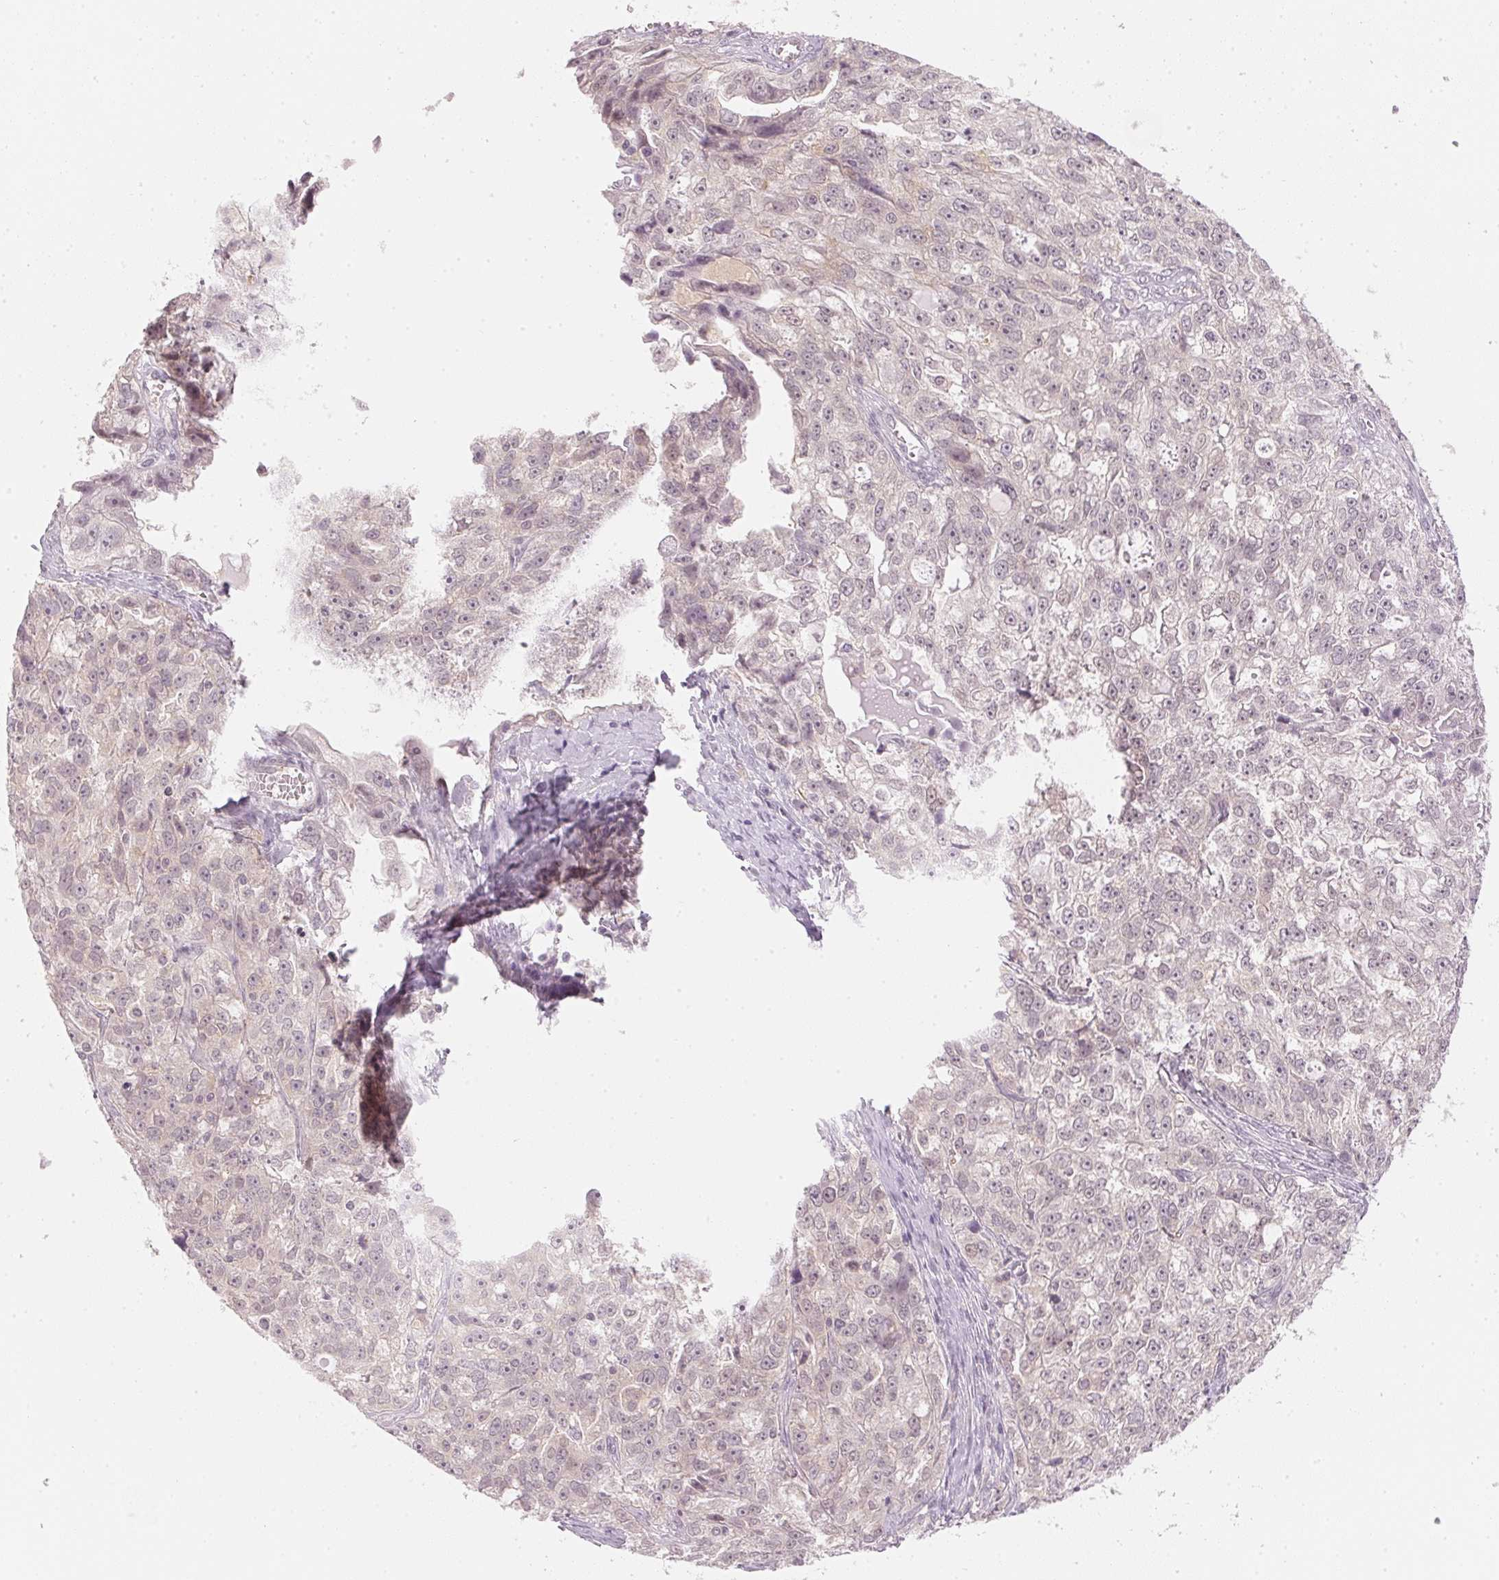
{"staining": {"intensity": "negative", "quantity": "none", "location": "none"}, "tissue": "ovarian cancer", "cell_type": "Tumor cells", "image_type": "cancer", "snomed": [{"axis": "morphology", "description": "Cystadenocarcinoma, serous, NOS"}, {"axis": "topography", "description": "Ovary"}], "caption": "This is an immunohistochemistry histopathology image of ovarian serous cystadenocarcinoma. There is no staining in tumor cells.", "gene": "KPRP", "patient": {"sex": "female", "age": 51}}